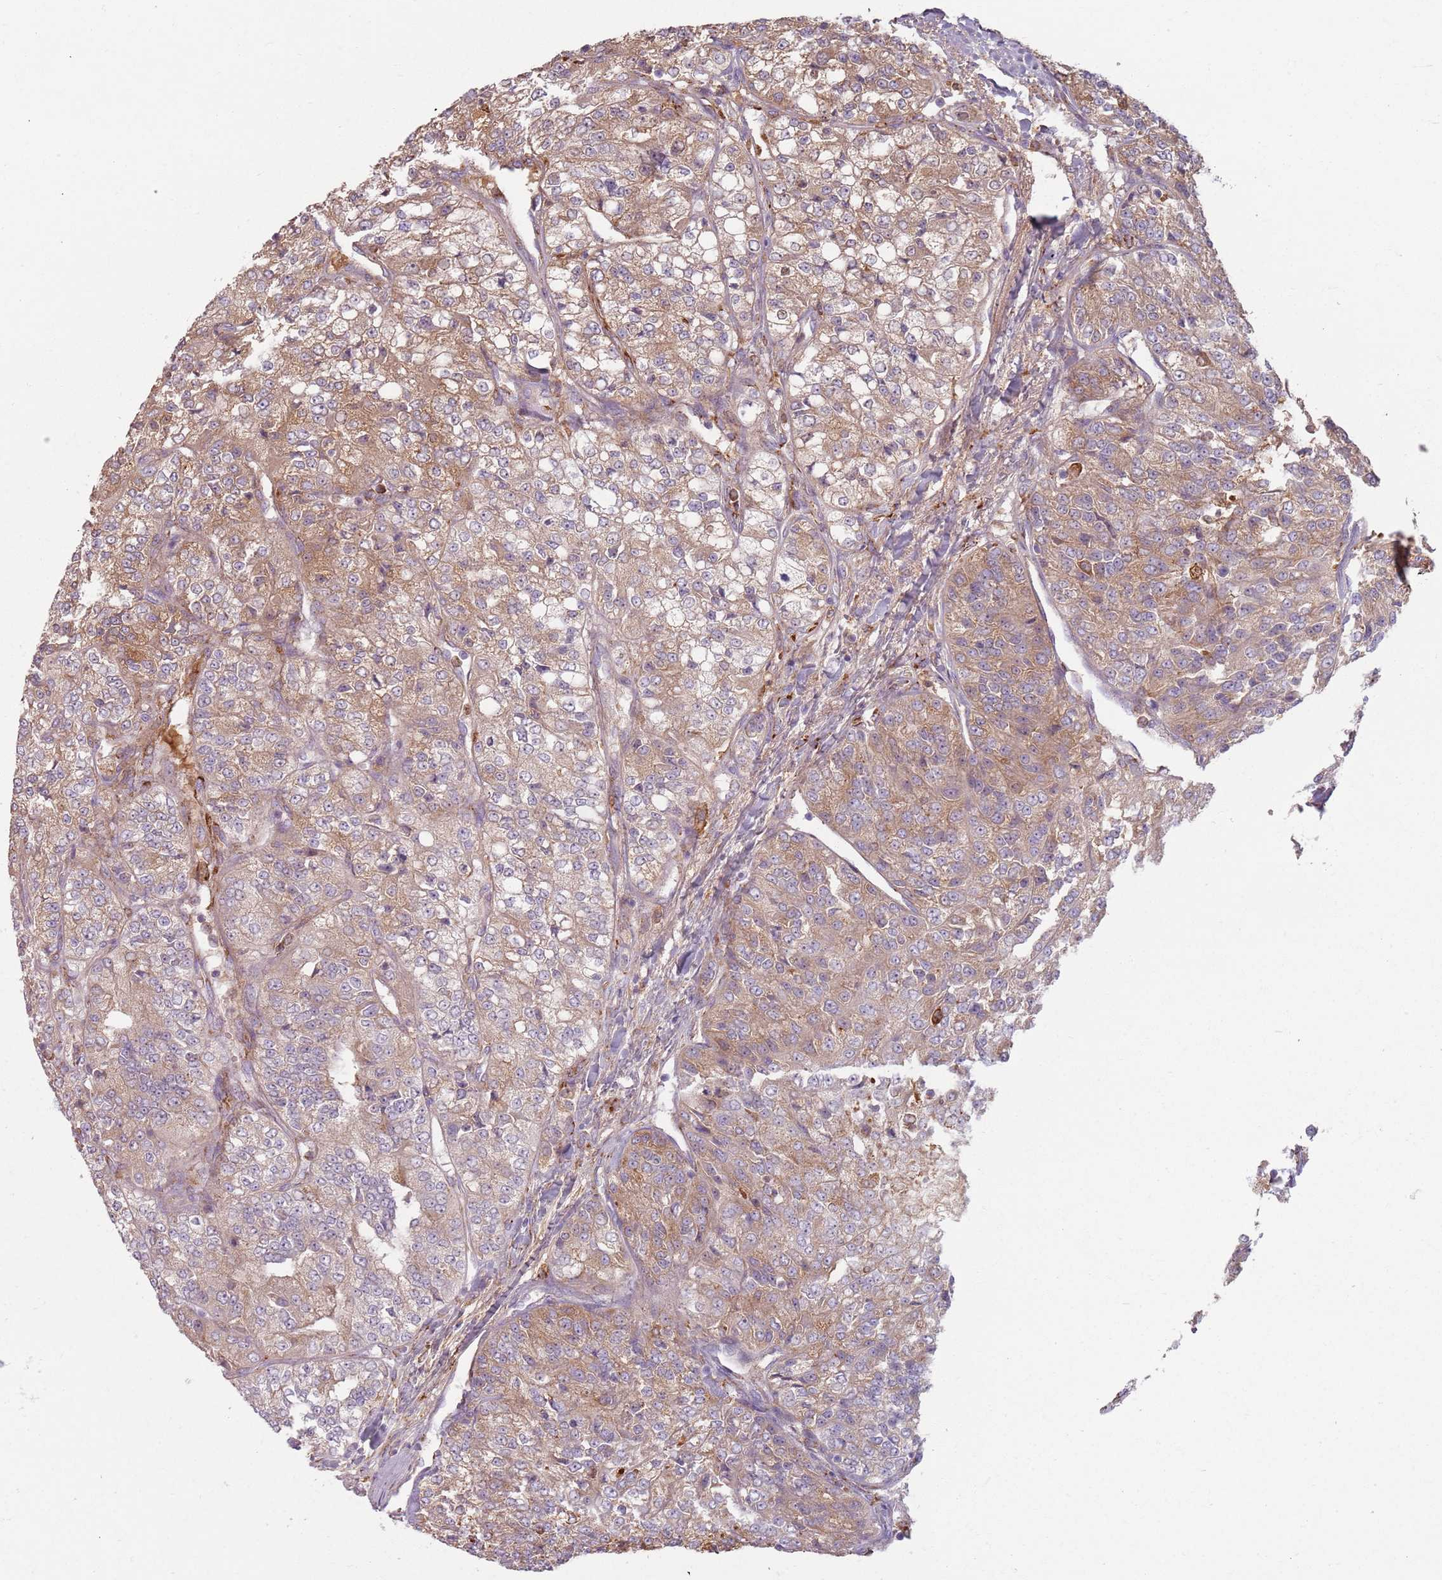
{"staining": {"intensity": "moderate", "quantity": "25%-75%", "location": "cytoplasmic/membranous"}, "tissue": "renal cancer", "cell_type": "Tumor cells", "image_type": "cancer", "snomed": [{"axis": "morphology", "description": "Adenocarcinoma, NOS"}, {"axis": "topography", "description": "Kidney"}], "caption": "Immunohistochemical staining of adenocarcinoma (renal) displays moderate cytoplasmic/membranous protein expression in approximately 25%-75% of tumor cells.", "gene": "COLGALT1", "patient": {"sex": "female", "age": 63}}